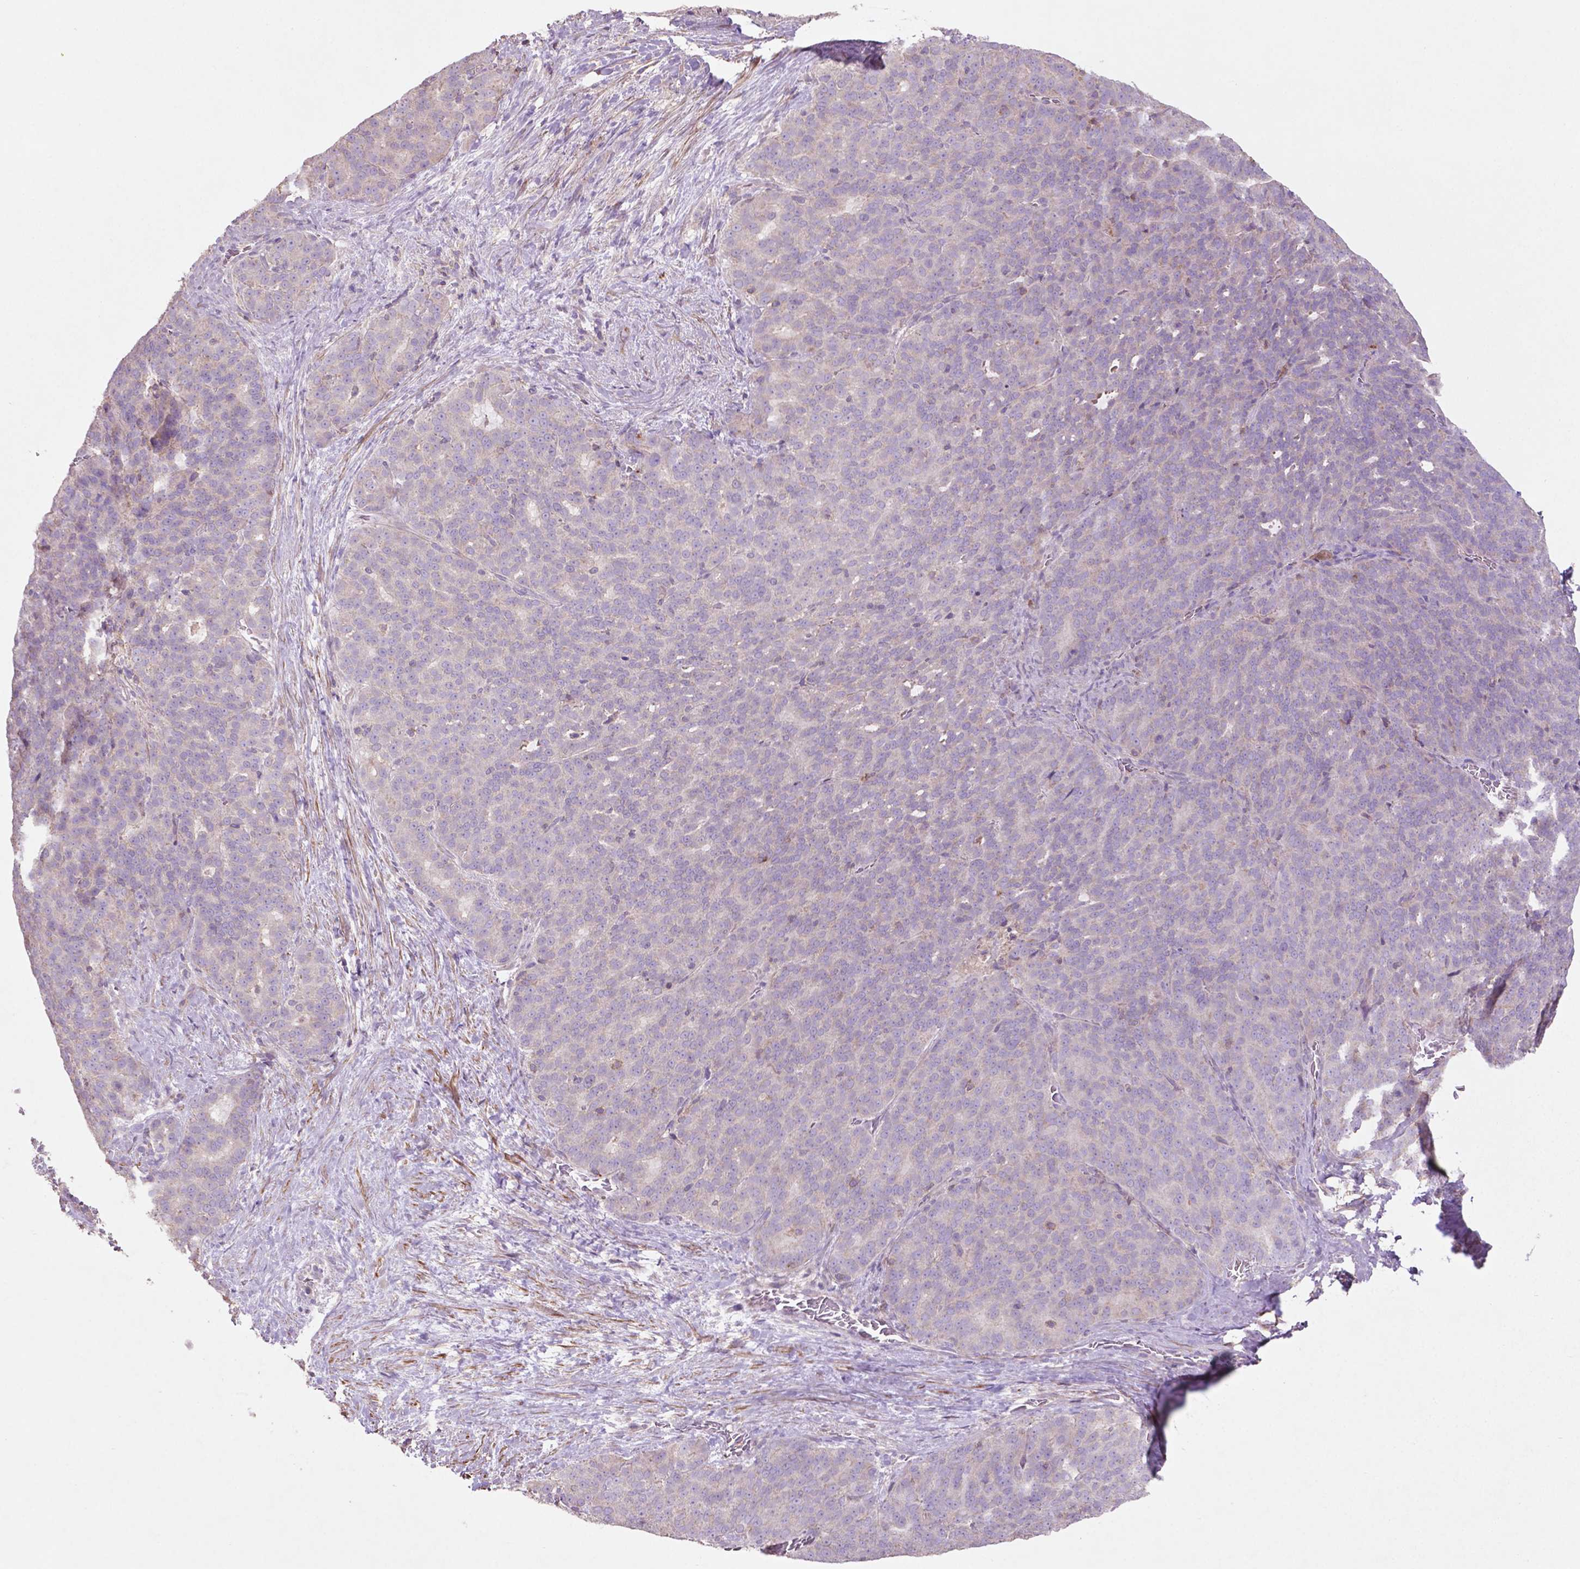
{"staining": {"intensity": "negative", "quantity": "none", "location": "none"}, "tissue": "liver cancer", "cell_type": "Tumor cells", "image_type": "cancer", "snomed": [{"axis": "morphology", "description": "Cholangiocarcinoma"}, {"axis": "topography", "description": "Liver"}], "caption": "A photomicrograph of liver cancer (cholangiocarcinoma) stained for a protein displays no brown staining in tumor cells.", "gene": "BMP4", "patient": {"sex": "female", "age": 47}}